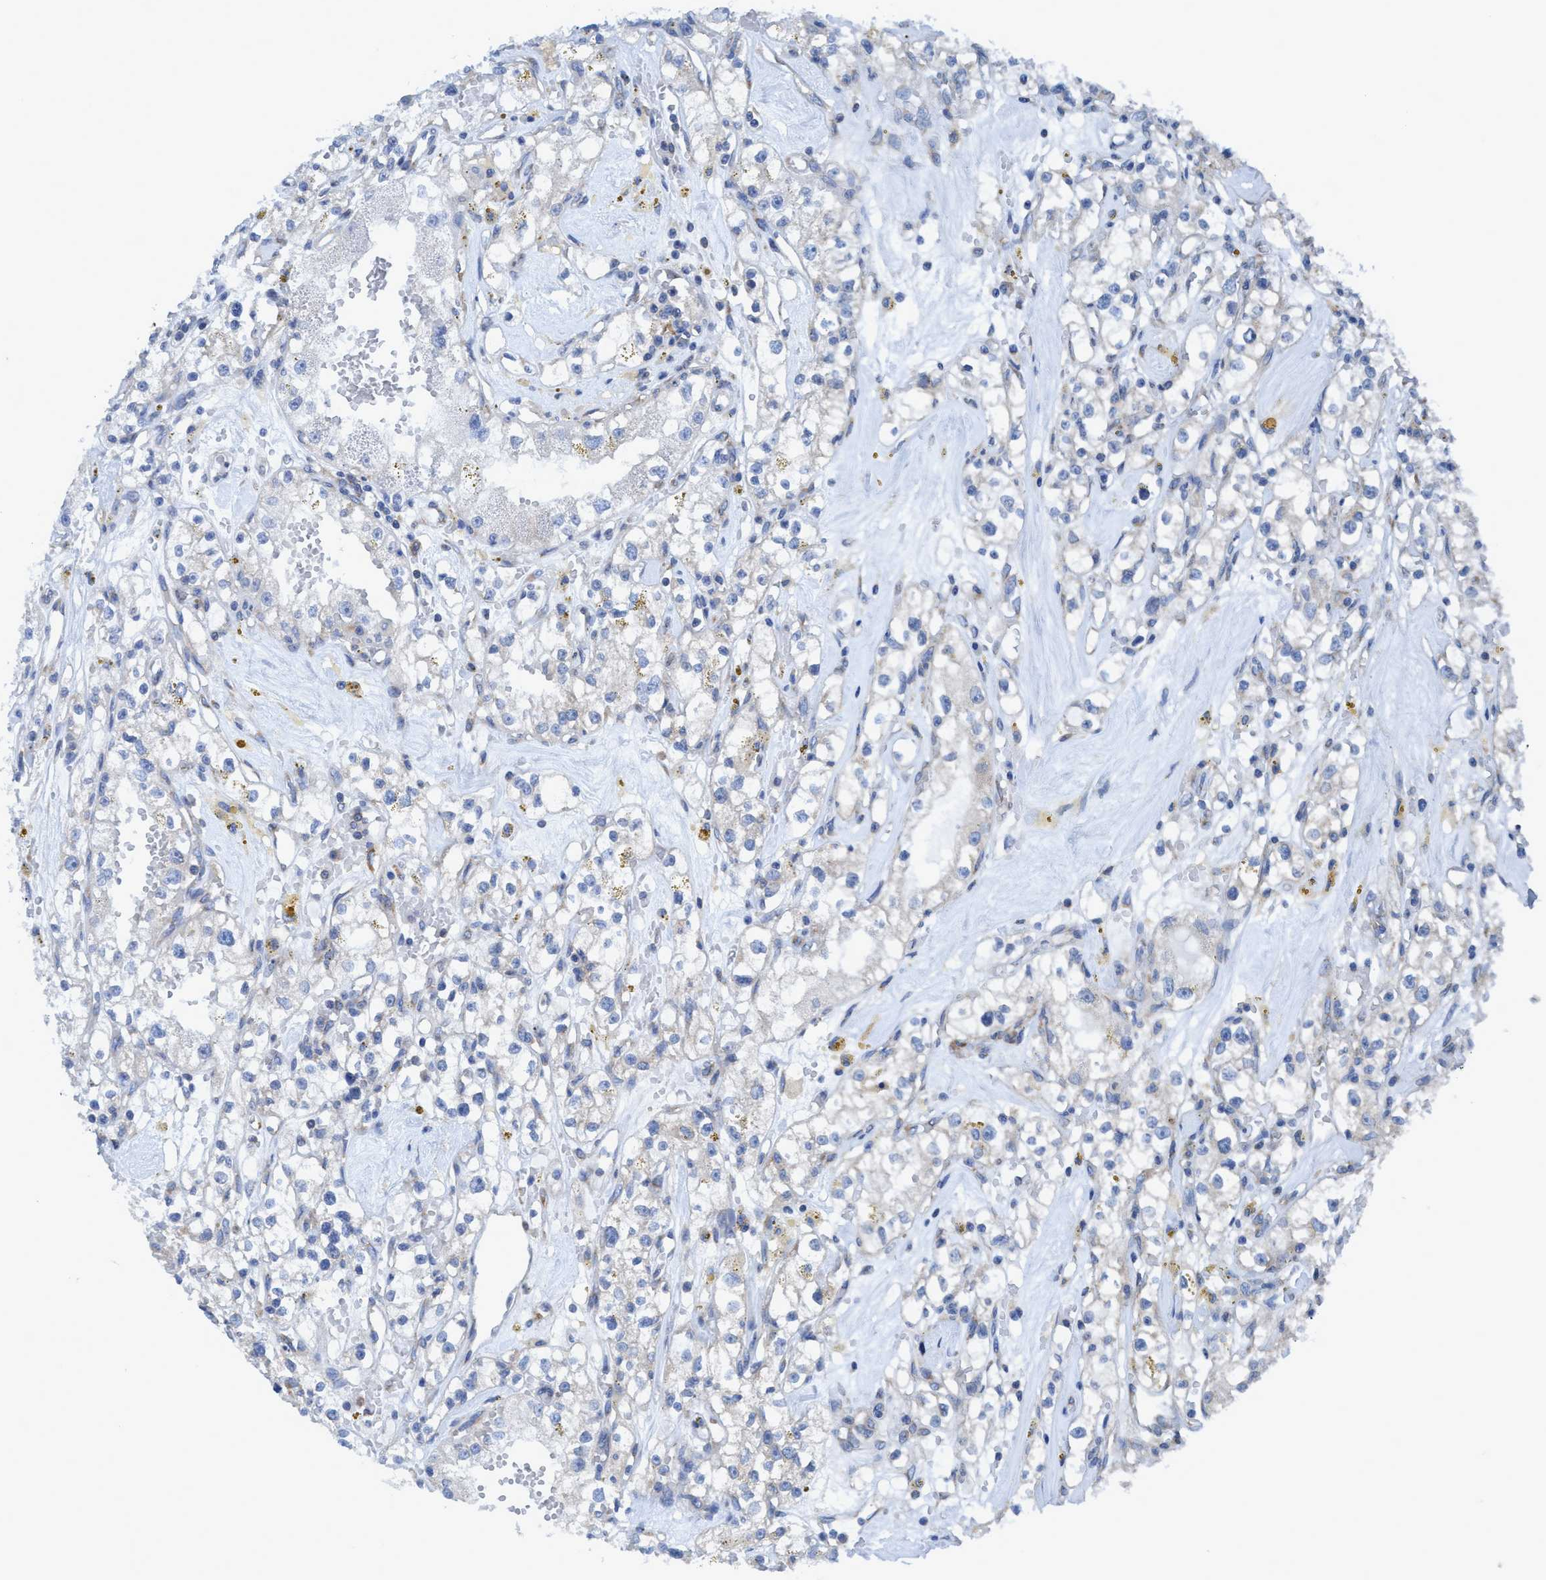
{"staining": {"intensity": "negative", "quantity": "none", "location": "none"}, "tissue": "renal cancer", "cell_type": "Tumor cells", "image_type": "cancer", "snomed": [{"axis": "morphology", "description": "Adenocarcinoma, NOS"}, {"axis": "topography", "description": "Kidney"}], "caption": "Adenocarcinoma (renal) was stained to show a protein in brown. There is no significant staining in tumor cells.", "gene": "NMT1", "patient": {"sex": "male", "age": 56}}